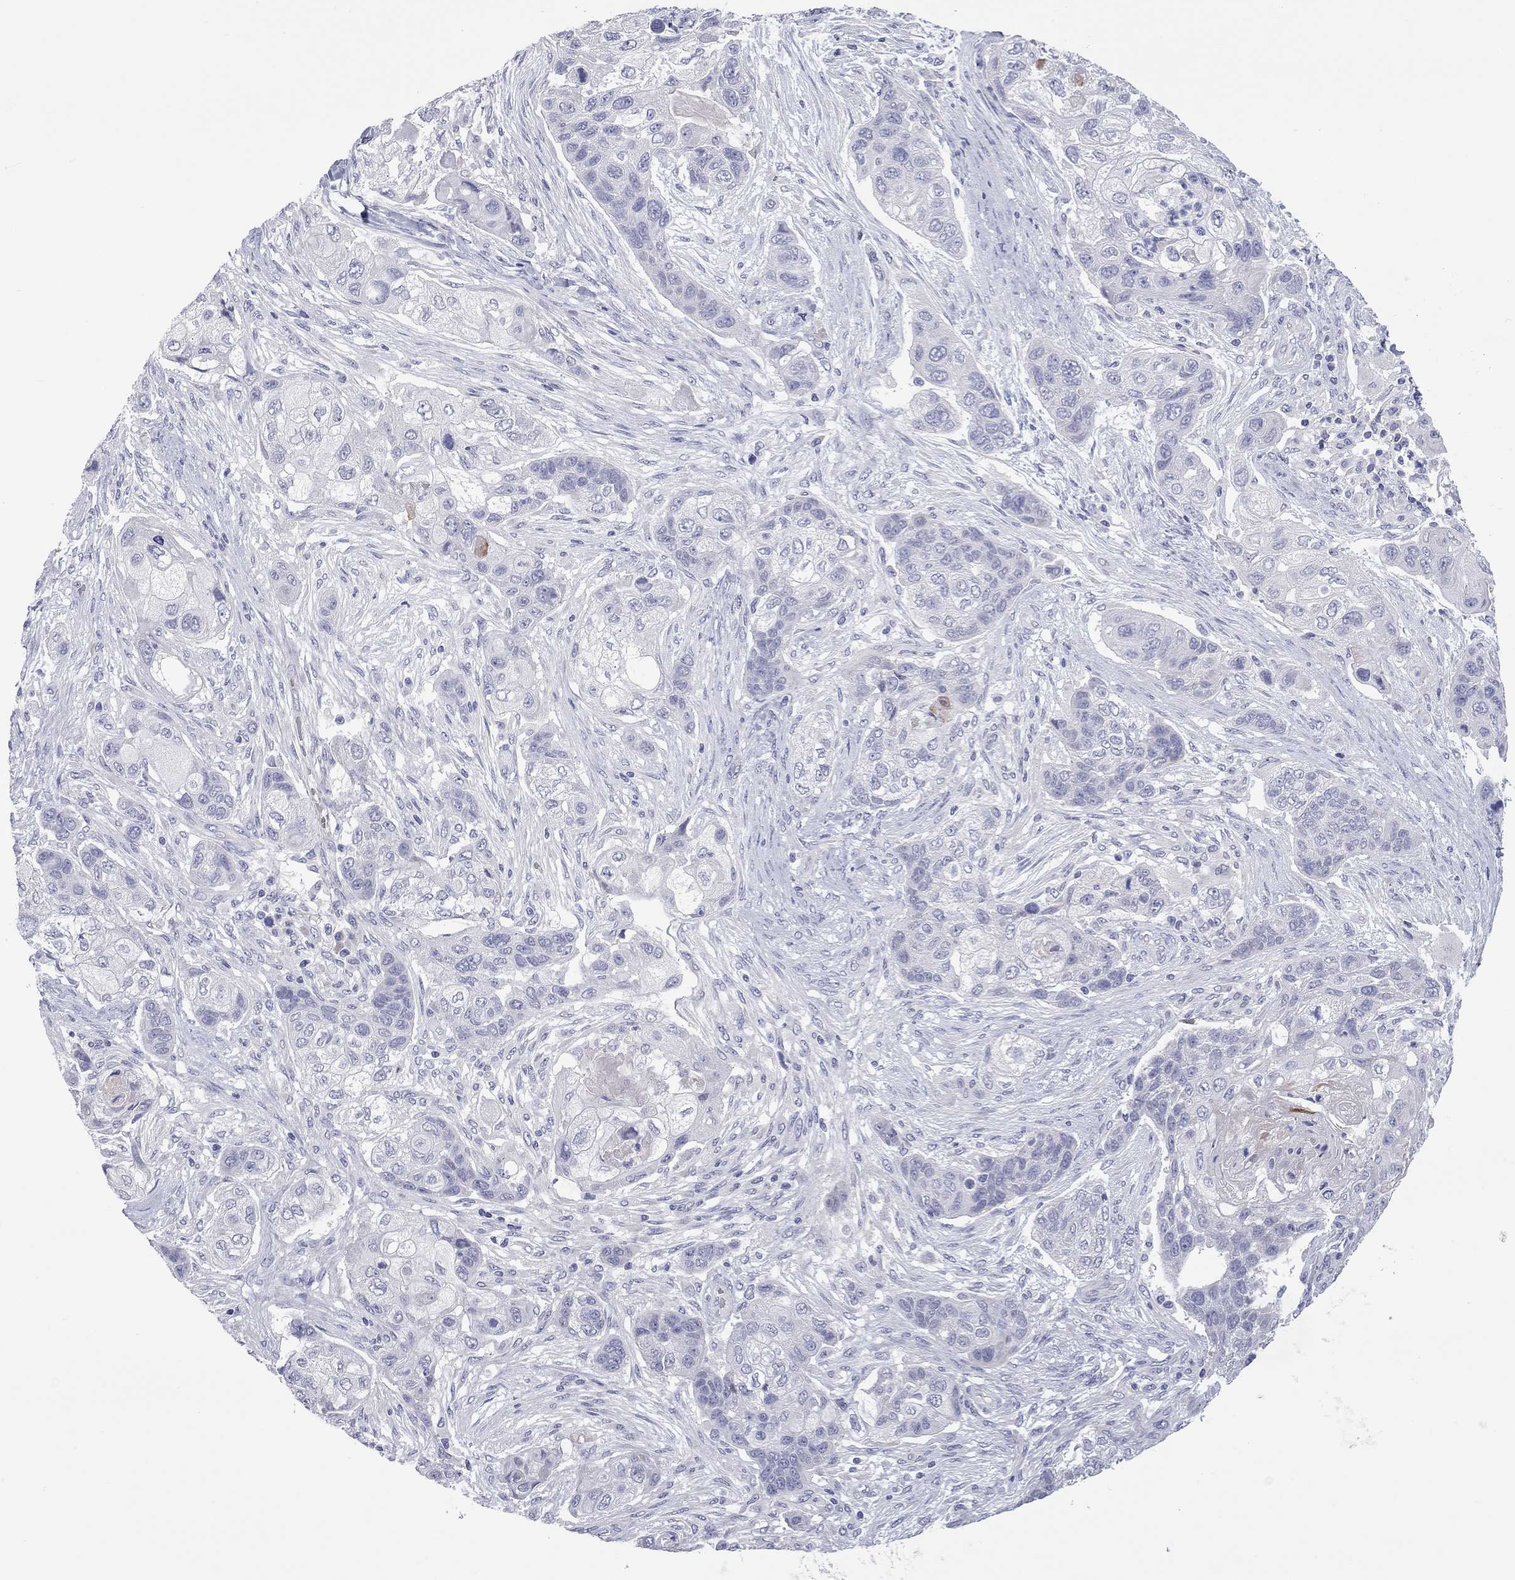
{"staining": {"intensity": "negative", "quantity": "none", "location": "none"}, "tissue": "lung cancer", "cell_type": "Tumor cells", "image_type": "cancer", "snomed": [{"axis": "morphology", "description": "Squamous cell carcinoma, NOS"}, {"axis": "topography", "description": "Lung"}], "caption": "This is a photomicrograph of immunohistochemistry (IHC) staining of lung cancer (squamous cell carcinoma), which shows no expression in tumor cells.", "gene": "UNC119B", "patient": {"sex": "male", "age": 69}}